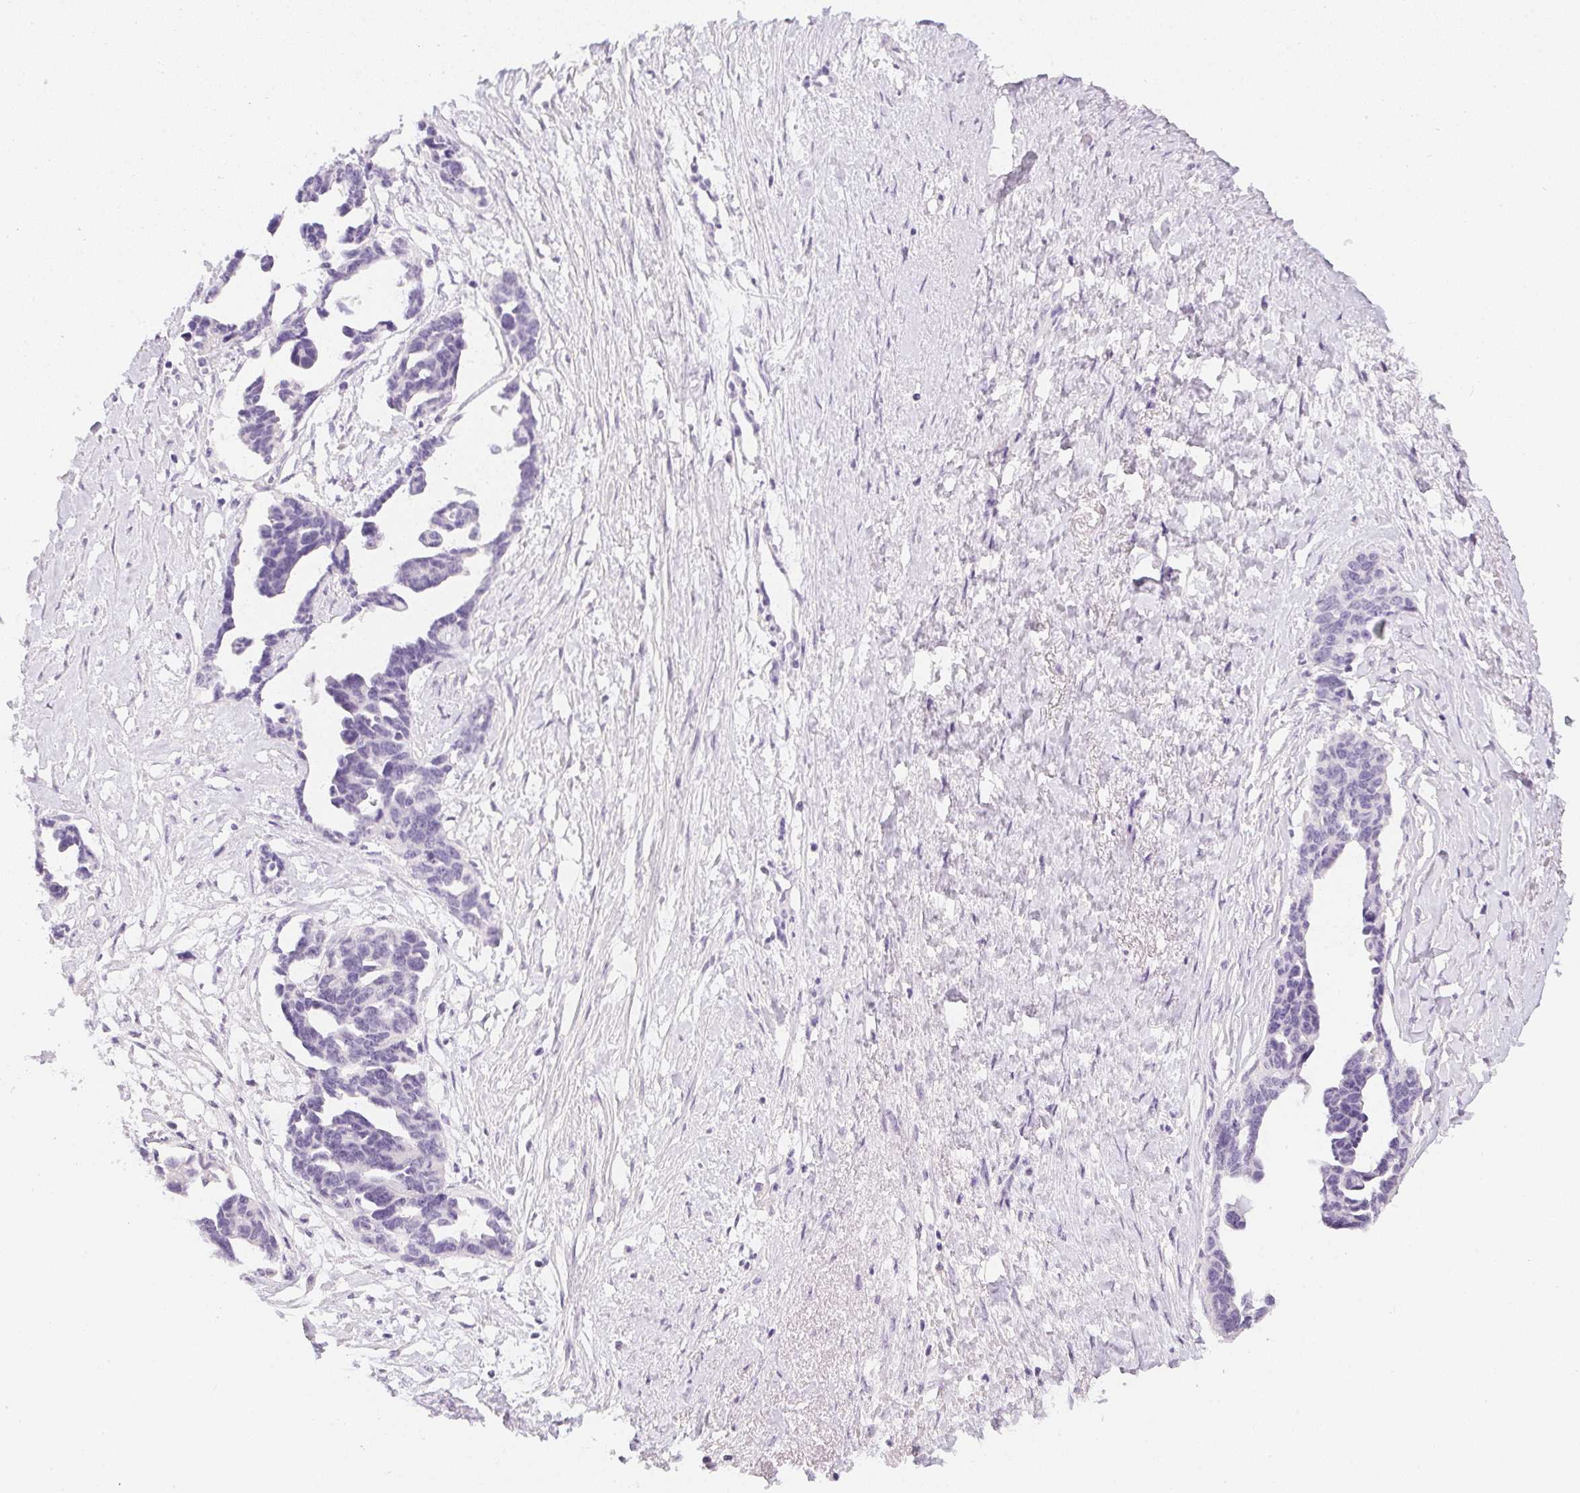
{"staining": {"intensity": "negative", "quantity": "none", "location": "none"}, "tissue": "ovarian cancer", "cell_type": "Tumor cells", "image_type": "cancer", "snomed": [{"axis": "morphology", "description": "Cystadenocarcinoma, serous, NOS"}, {"axis": "topography", "description": "Ovary"}], "caption": "Micrograph shows no significant protein expression in tumor cells of ovarian cancer.", "gene": "PPY", "patient": {"sex": "female", "age": 69}}